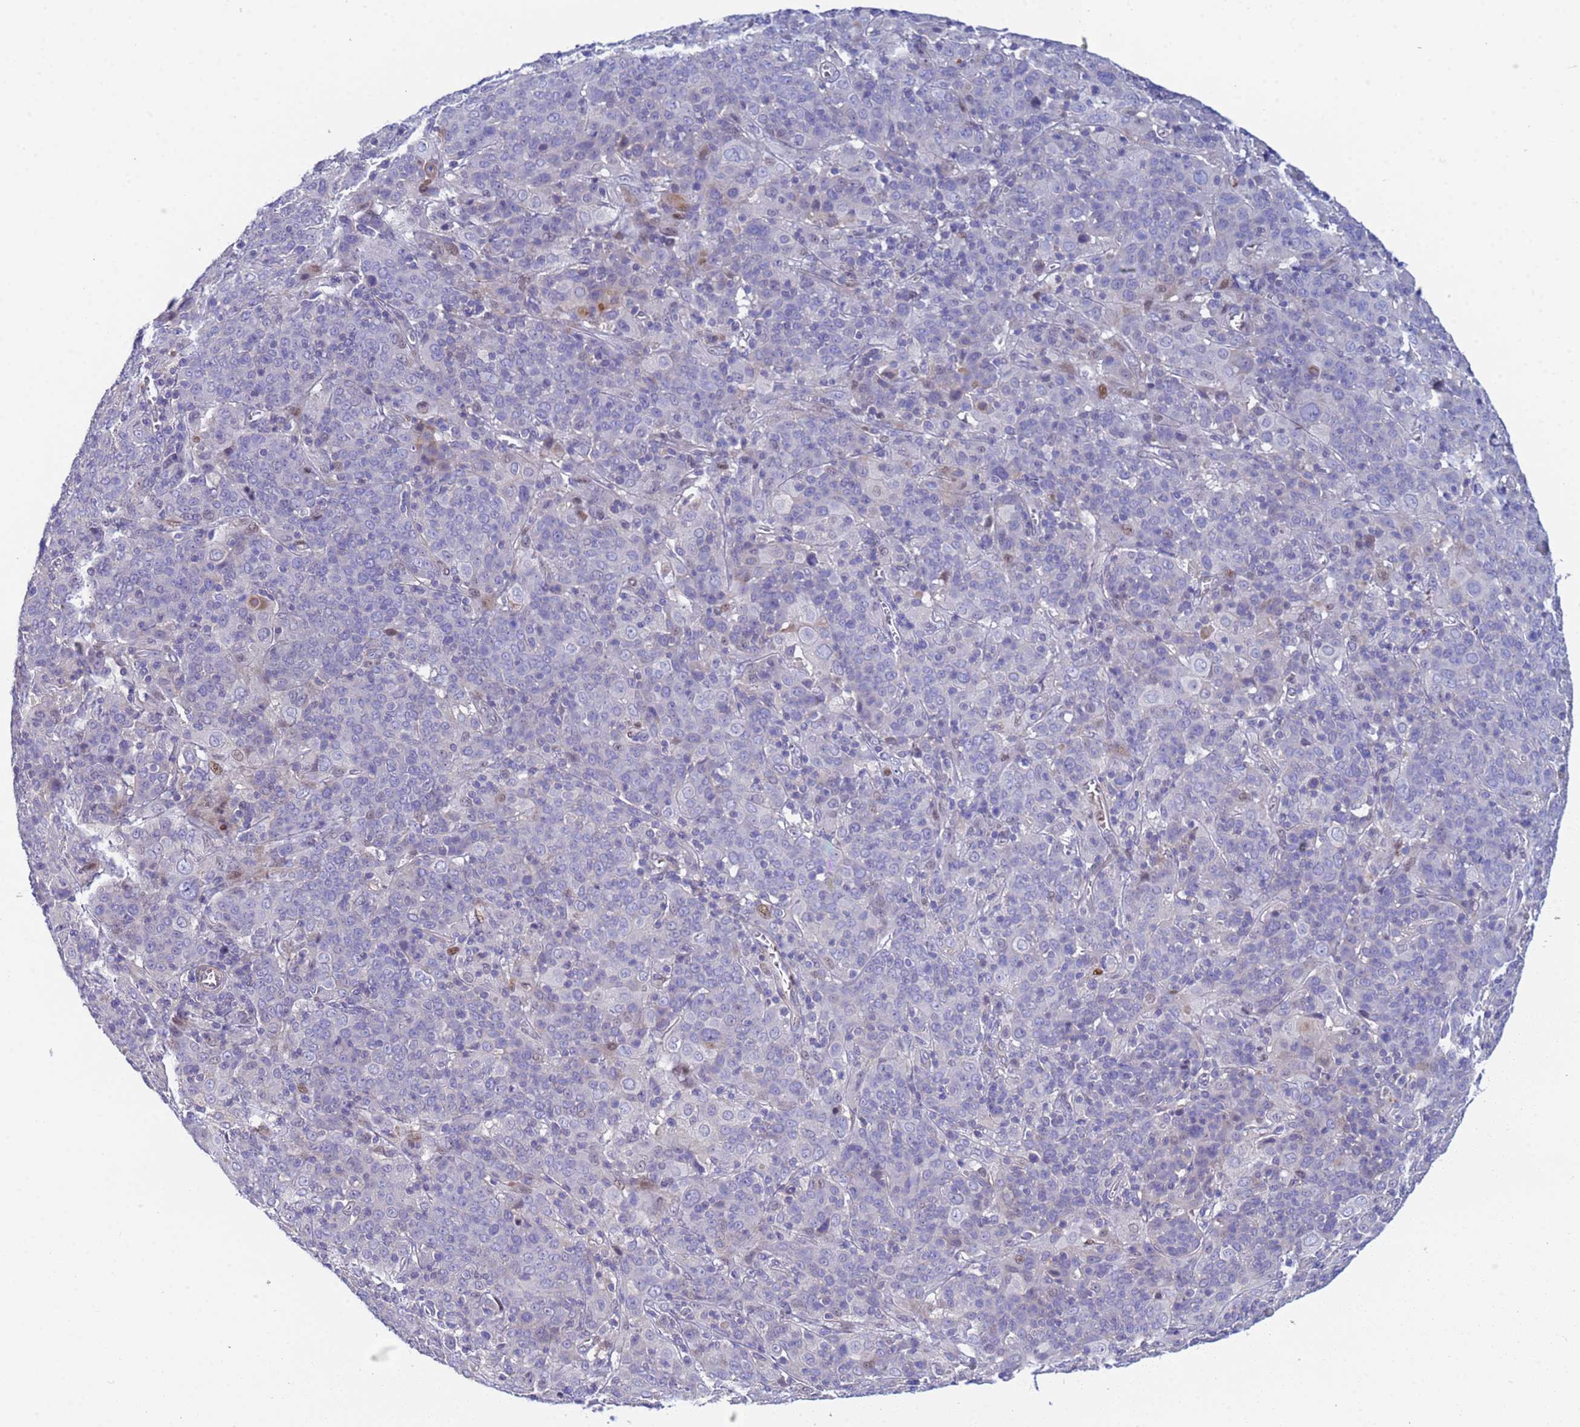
{"staining": {"intensity": "negative", "quantity": "none", "location": "none"}, "tissue": "cervical cancer", "cell_type": "Tumor cells", "image_type": "cancer", "snomed": [{"axis": "morphology", "description": "Squamous cell carcinoma, NOS"}, {"axis": "topography", "description": "Cervix"}], "caption": "Protein analysis of cervical cancer (squamous cell carcinoma) demonstrates no significant positivity in tumor cells.", "gene": "PPP6R1", "patient": {"sex": "female", "age": 67}}